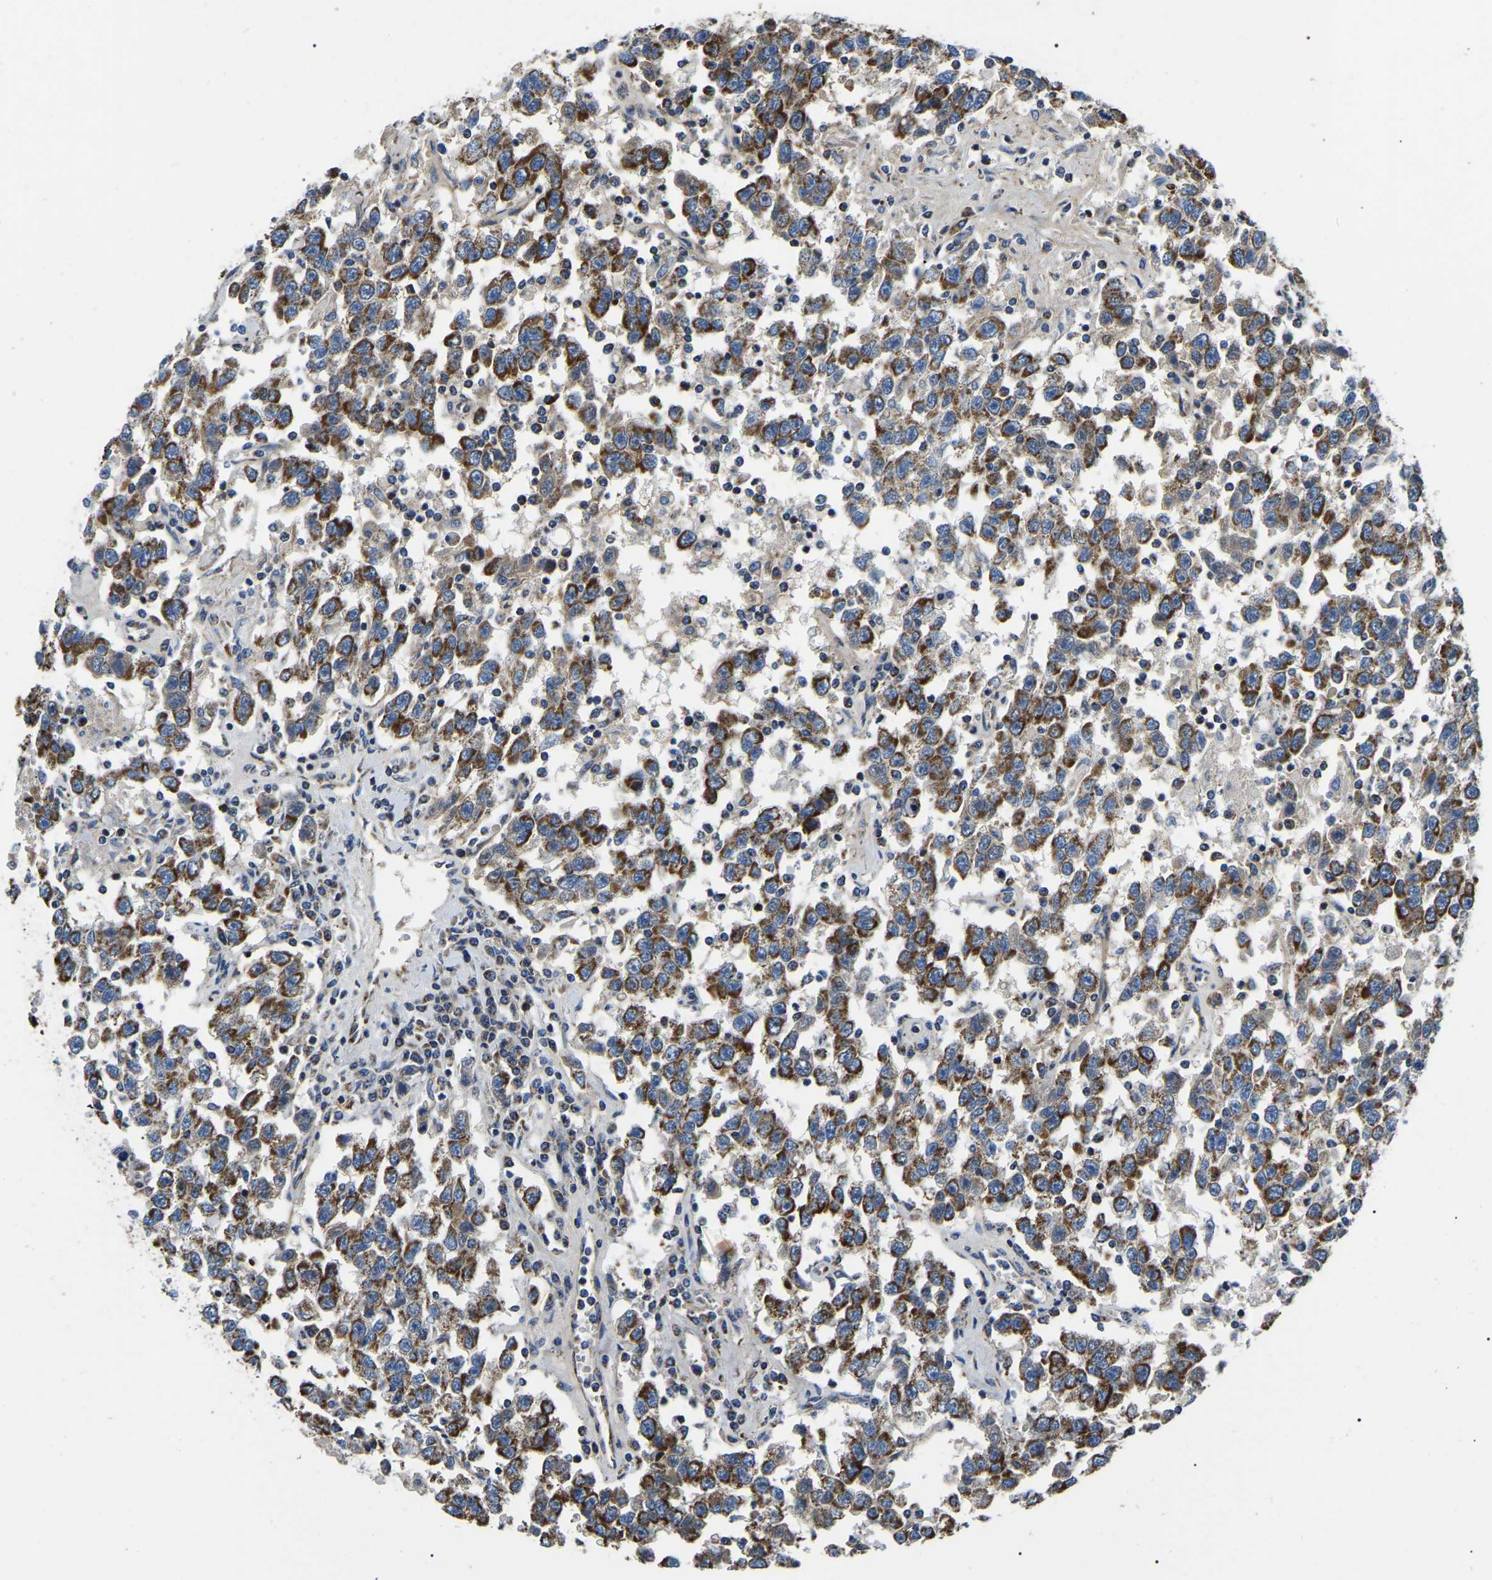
{"staining": {"intensity": "moderate", "quantity": ">75%", "location": "cytoplasmic/membranous"}, "tissue": "testis cancer", "cell_type": "Tumor cells", "image_type": "cancer", "snomed": [{"axis": "morphology", "description": "Seminoma, NOS"}, {"axis": "topography", "description": "Testis"}], "caption": "Protein analysis of testis seminoma tissue displays moderate cytoplasmic/membranous expression in approximately >75% of tumor cells.", "gene": "PPM1E", "patient": {"sex": "male", "age": 41}}